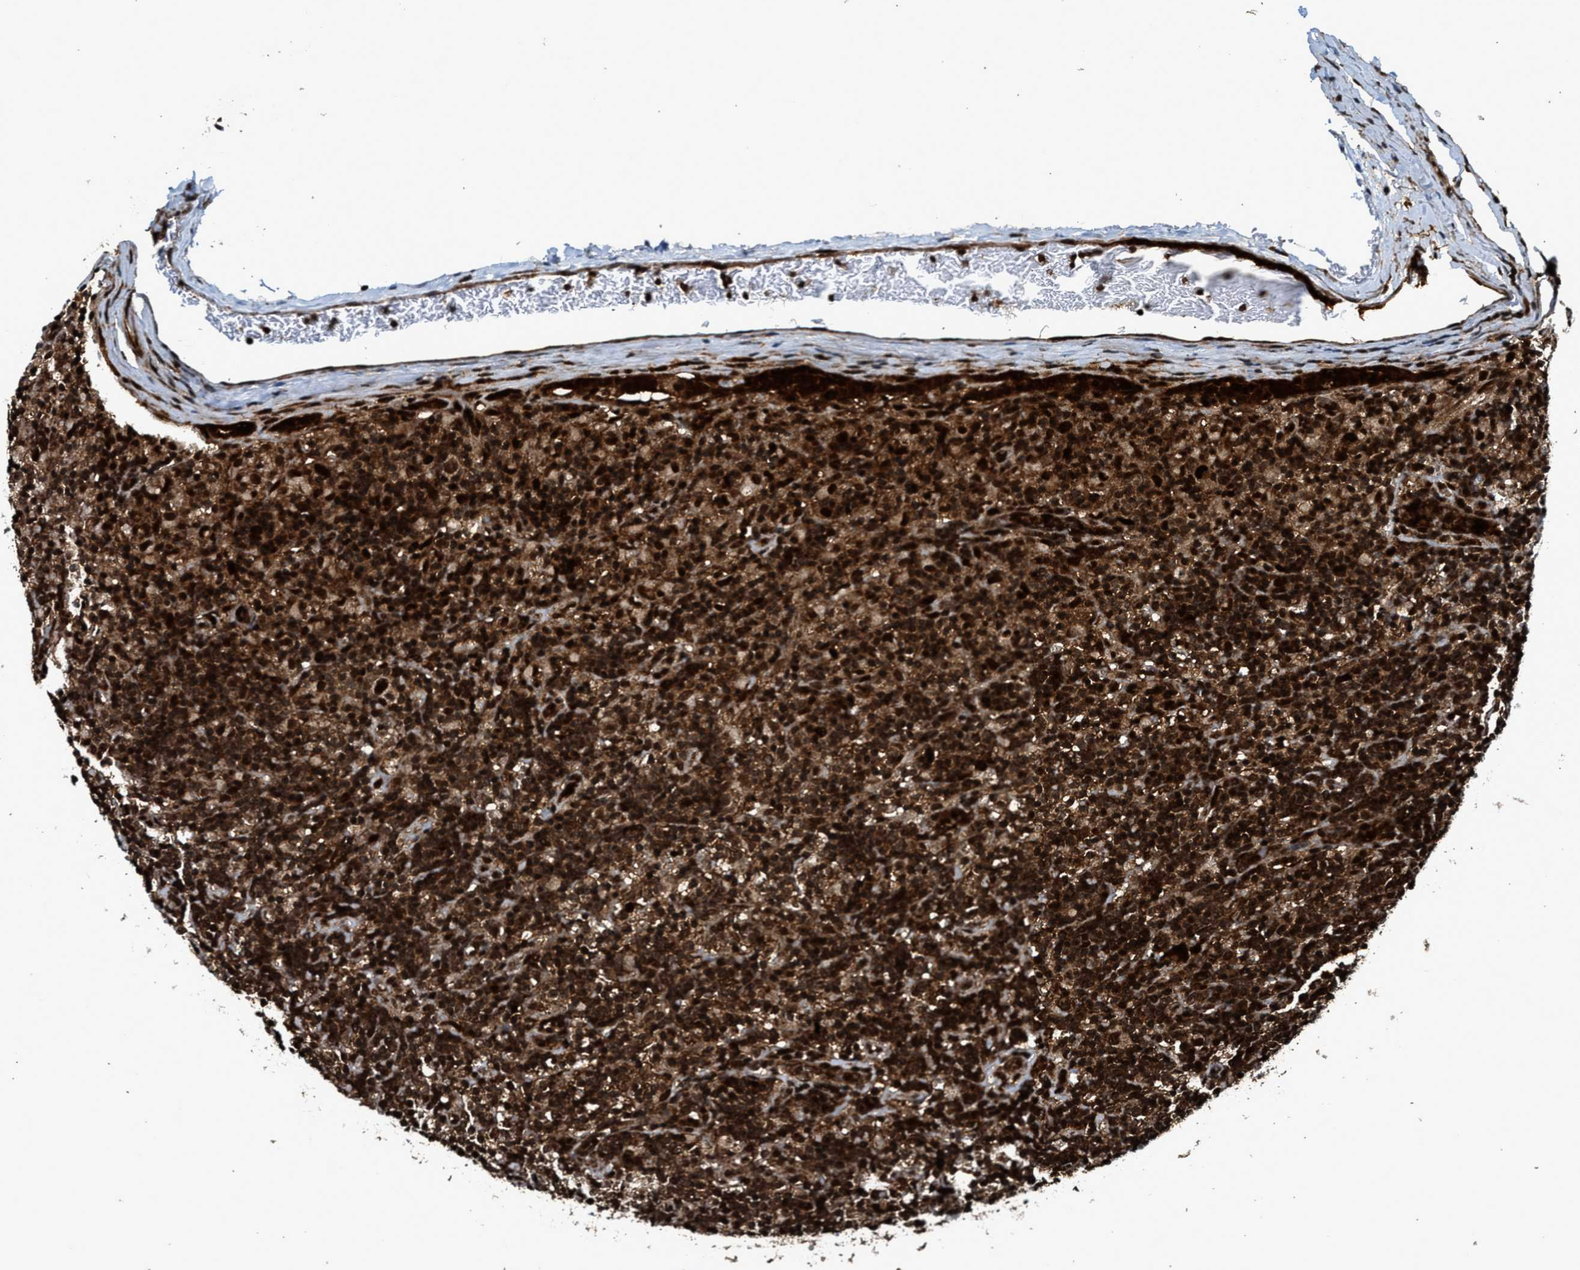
{"staining": {"intensity": "strong", "quantity": ">75%", "location": "cytoplasmic/membranous,nuclear"}, "tissue": "lymphoma", "cell_type": "Tumor cells", "image_type": "cancer", "snomed": [{"axis": "morphology", "description": "Hodgkin's disease, NOS"}, {"axis": "topography", "description": "Lymph node"}], "caption": "This is an image of IHC staining of Hodgkin's disease, which shows strong expression in the cytoplasmic/membranous and nuclear of tumor cells.", "gene": "MDM2", "patient": {"sex": "male", "age": 70}}